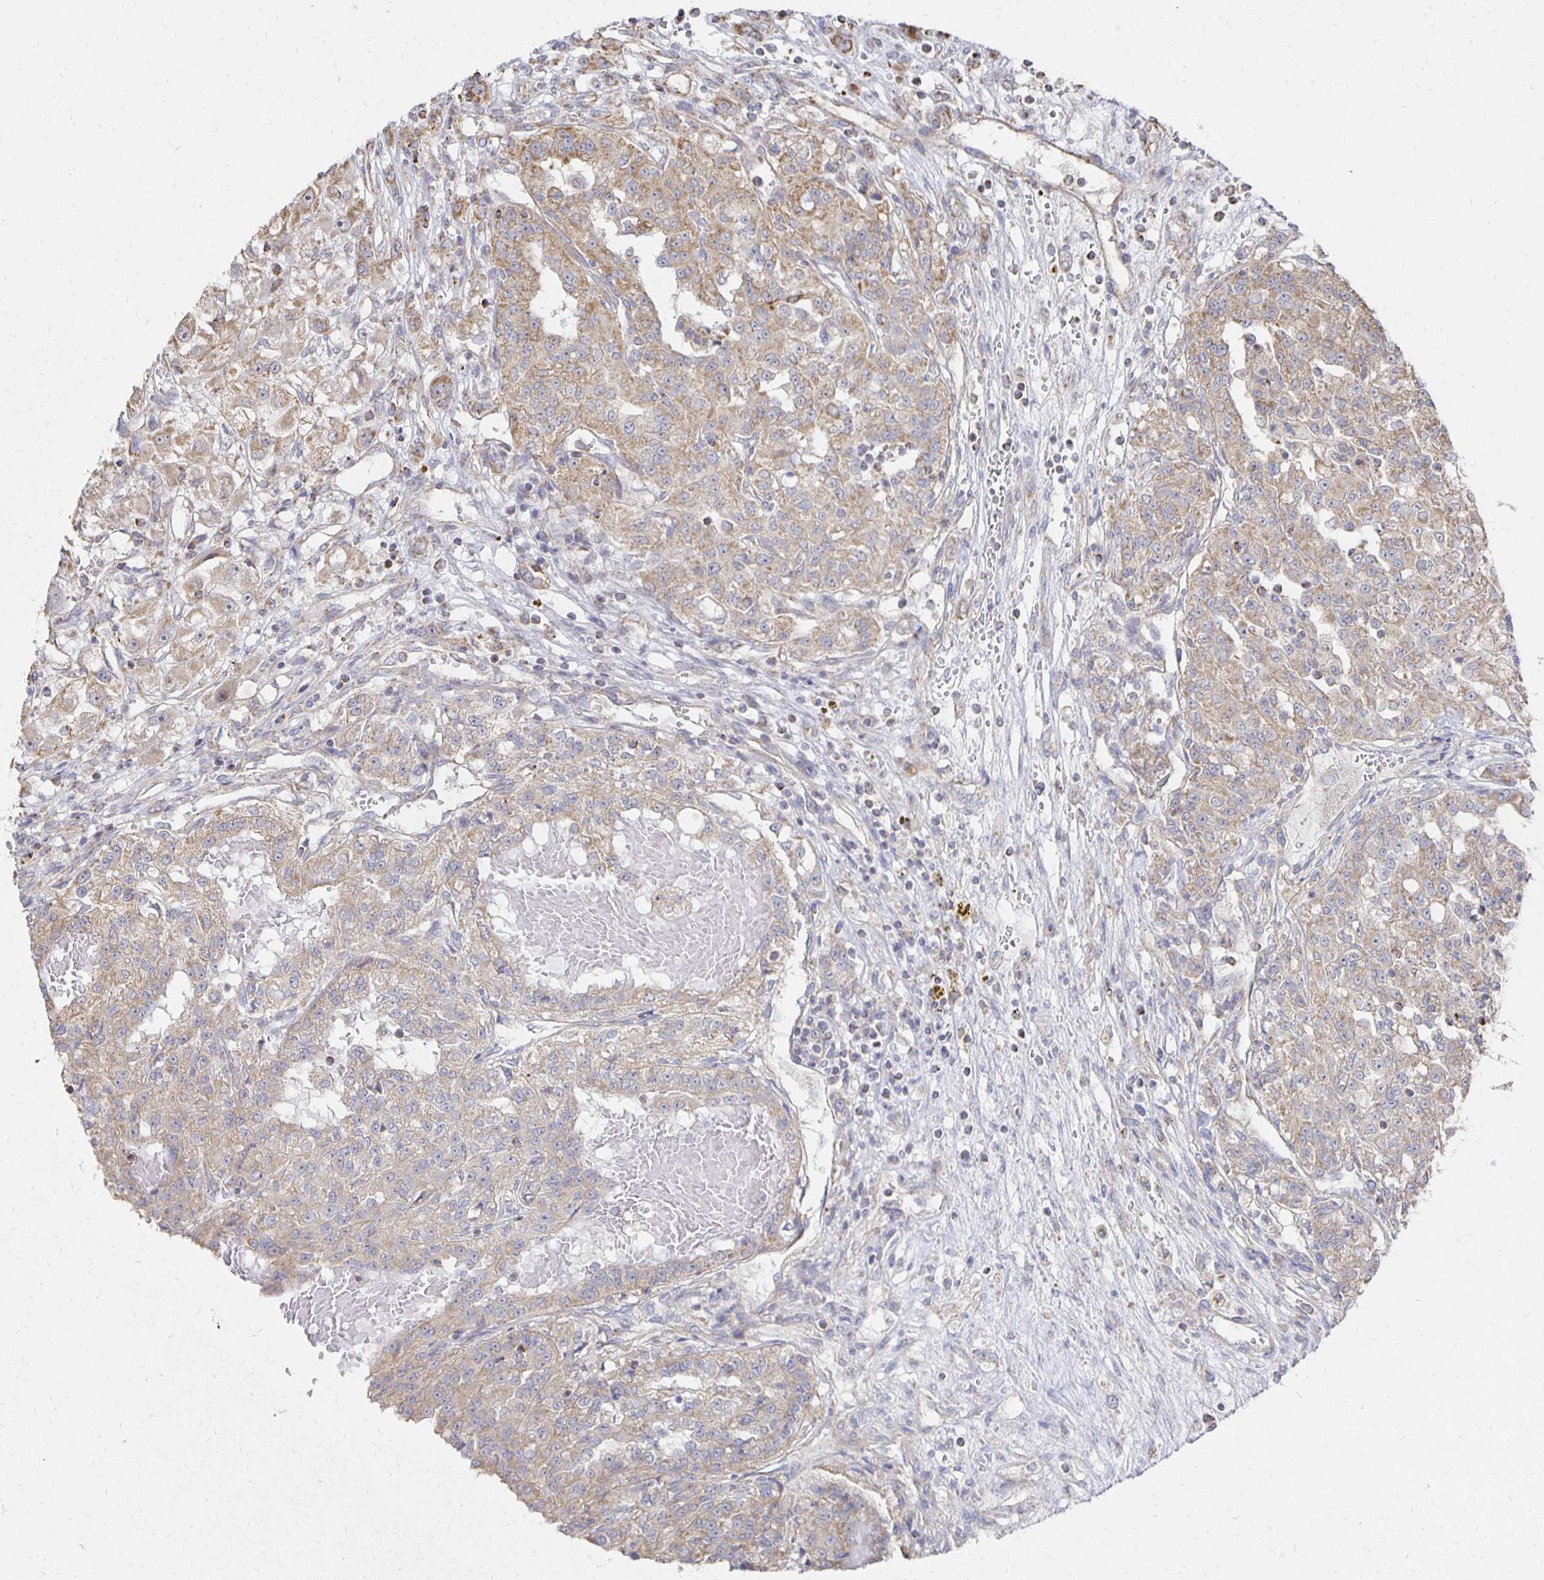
{"staining": {"intensity": "weak", "quantity": "25%-75%", "location": "cytoplasmic/membranous"}, "tissue": "renal cancer", "cell_type": "Tumor cells", "image_type": "cancer", "snomed": [{"axis": "morphology", "description": "Adenocarcinoma, NOS"}, {"axis": "topography", "description": "Kidney"}], "caption": "IHC (DAB (3,3'-diaminobenzidine)) staining of renal cancer (adenocarcinoma) exhibits weak cytoplasmic/membranous protein expression in about 25%-75% of tumor cells. (brown staining indicates protein expression, while blue staining denotes nuclei).", "gene": "NKX2-8", "patient": {"sex": "female", "age": 63}}